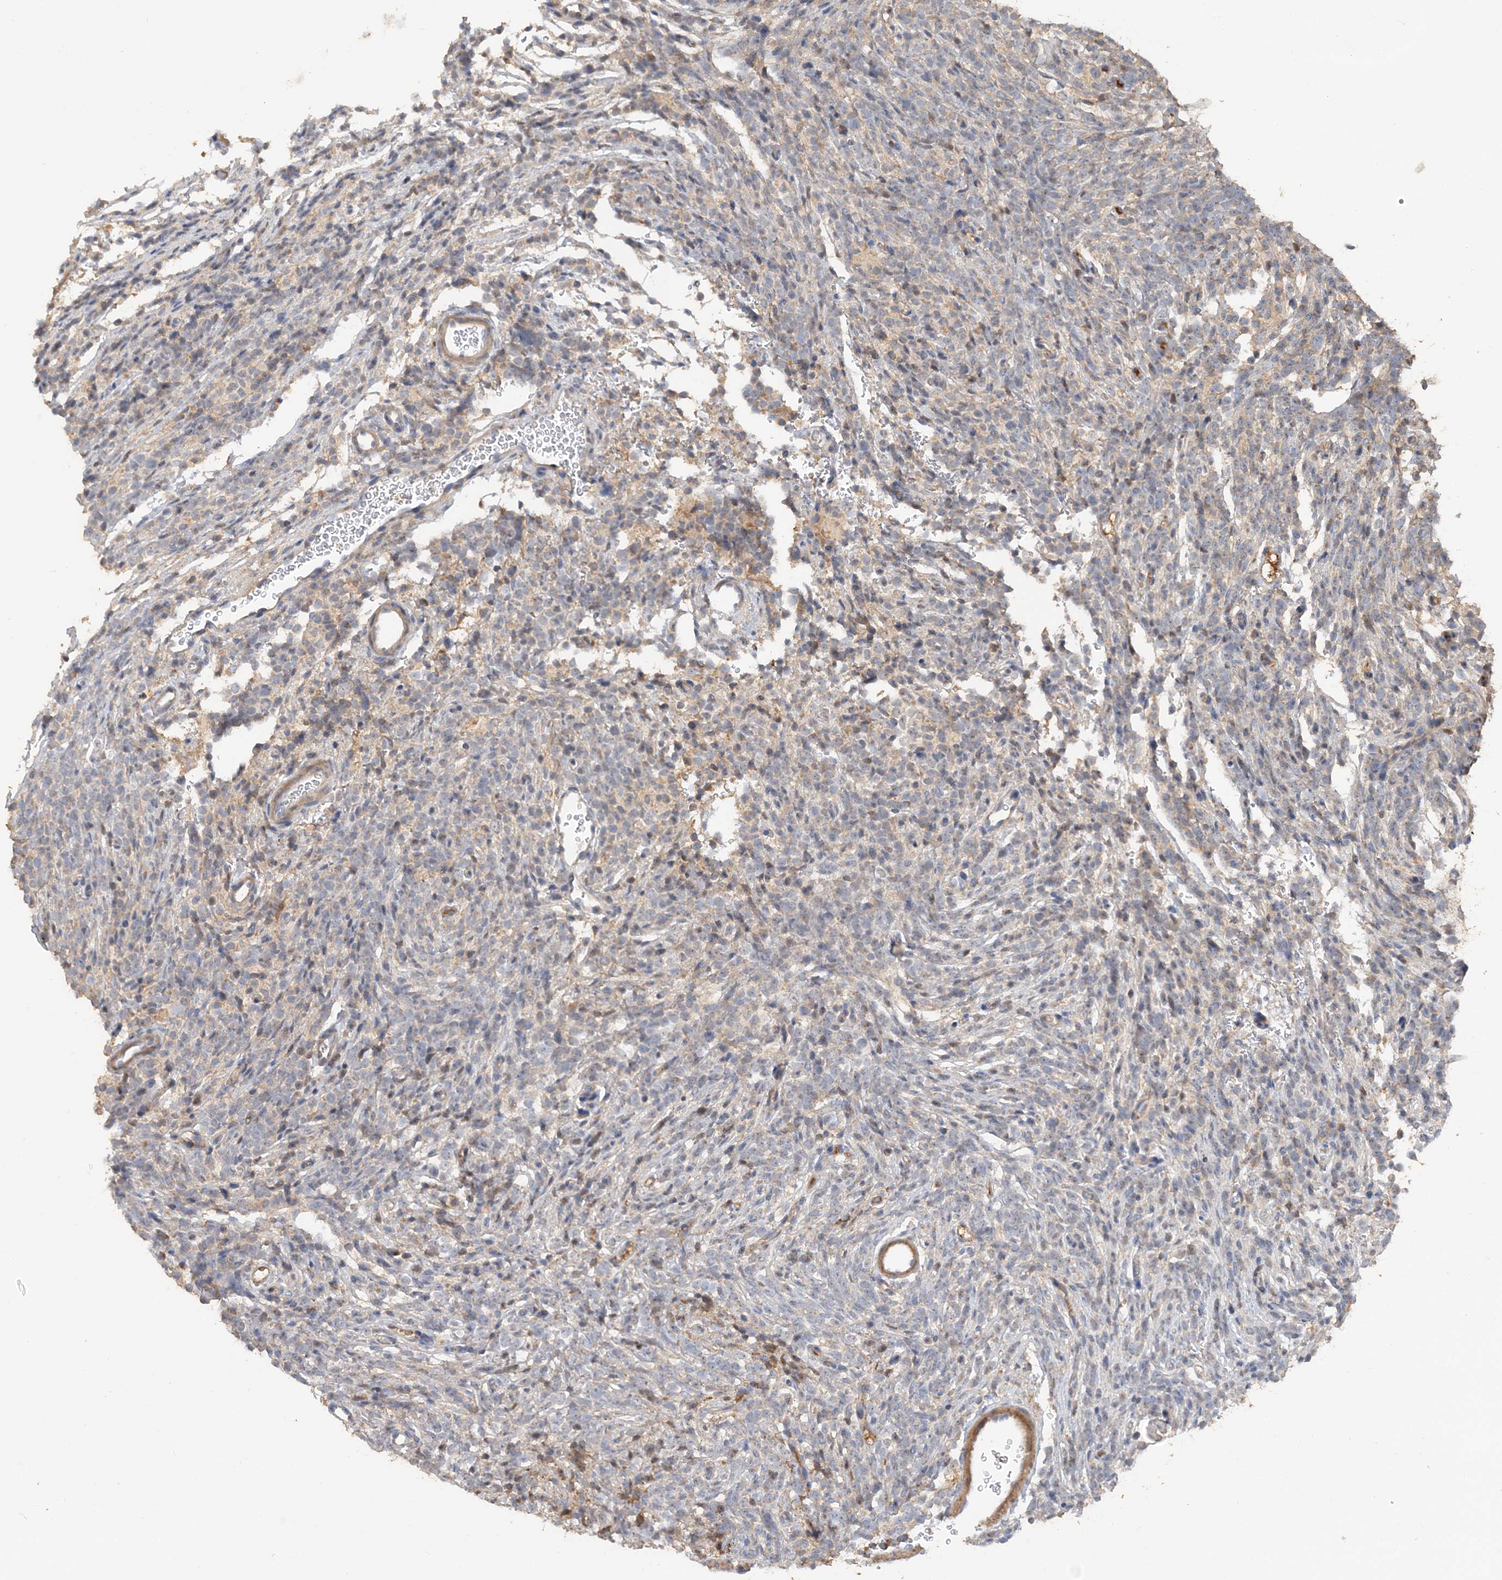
{"staining": {"intensity": "weak", "quantity": "<25%", "location": "cytoplasmic/membranous"}, "tissue": "glioma", "cell_type": "Tumor cells", "image_type": "cancer", "snomed": [{"axis": "morphology", "description": "Glioma, malignant, Low grade"}, {"axis": "topography", "description": "Brain"}], "caption": "This photomicrograph is of glioma stained with immunohistochemistry (IHC) to label a protein in brown with the nuclei are counter-stained blue. There is no staining in tumor cells. (DAB IHC, high magnification).", "gene": "GRINA", "patient": {"sex": "female", "age": 1}}